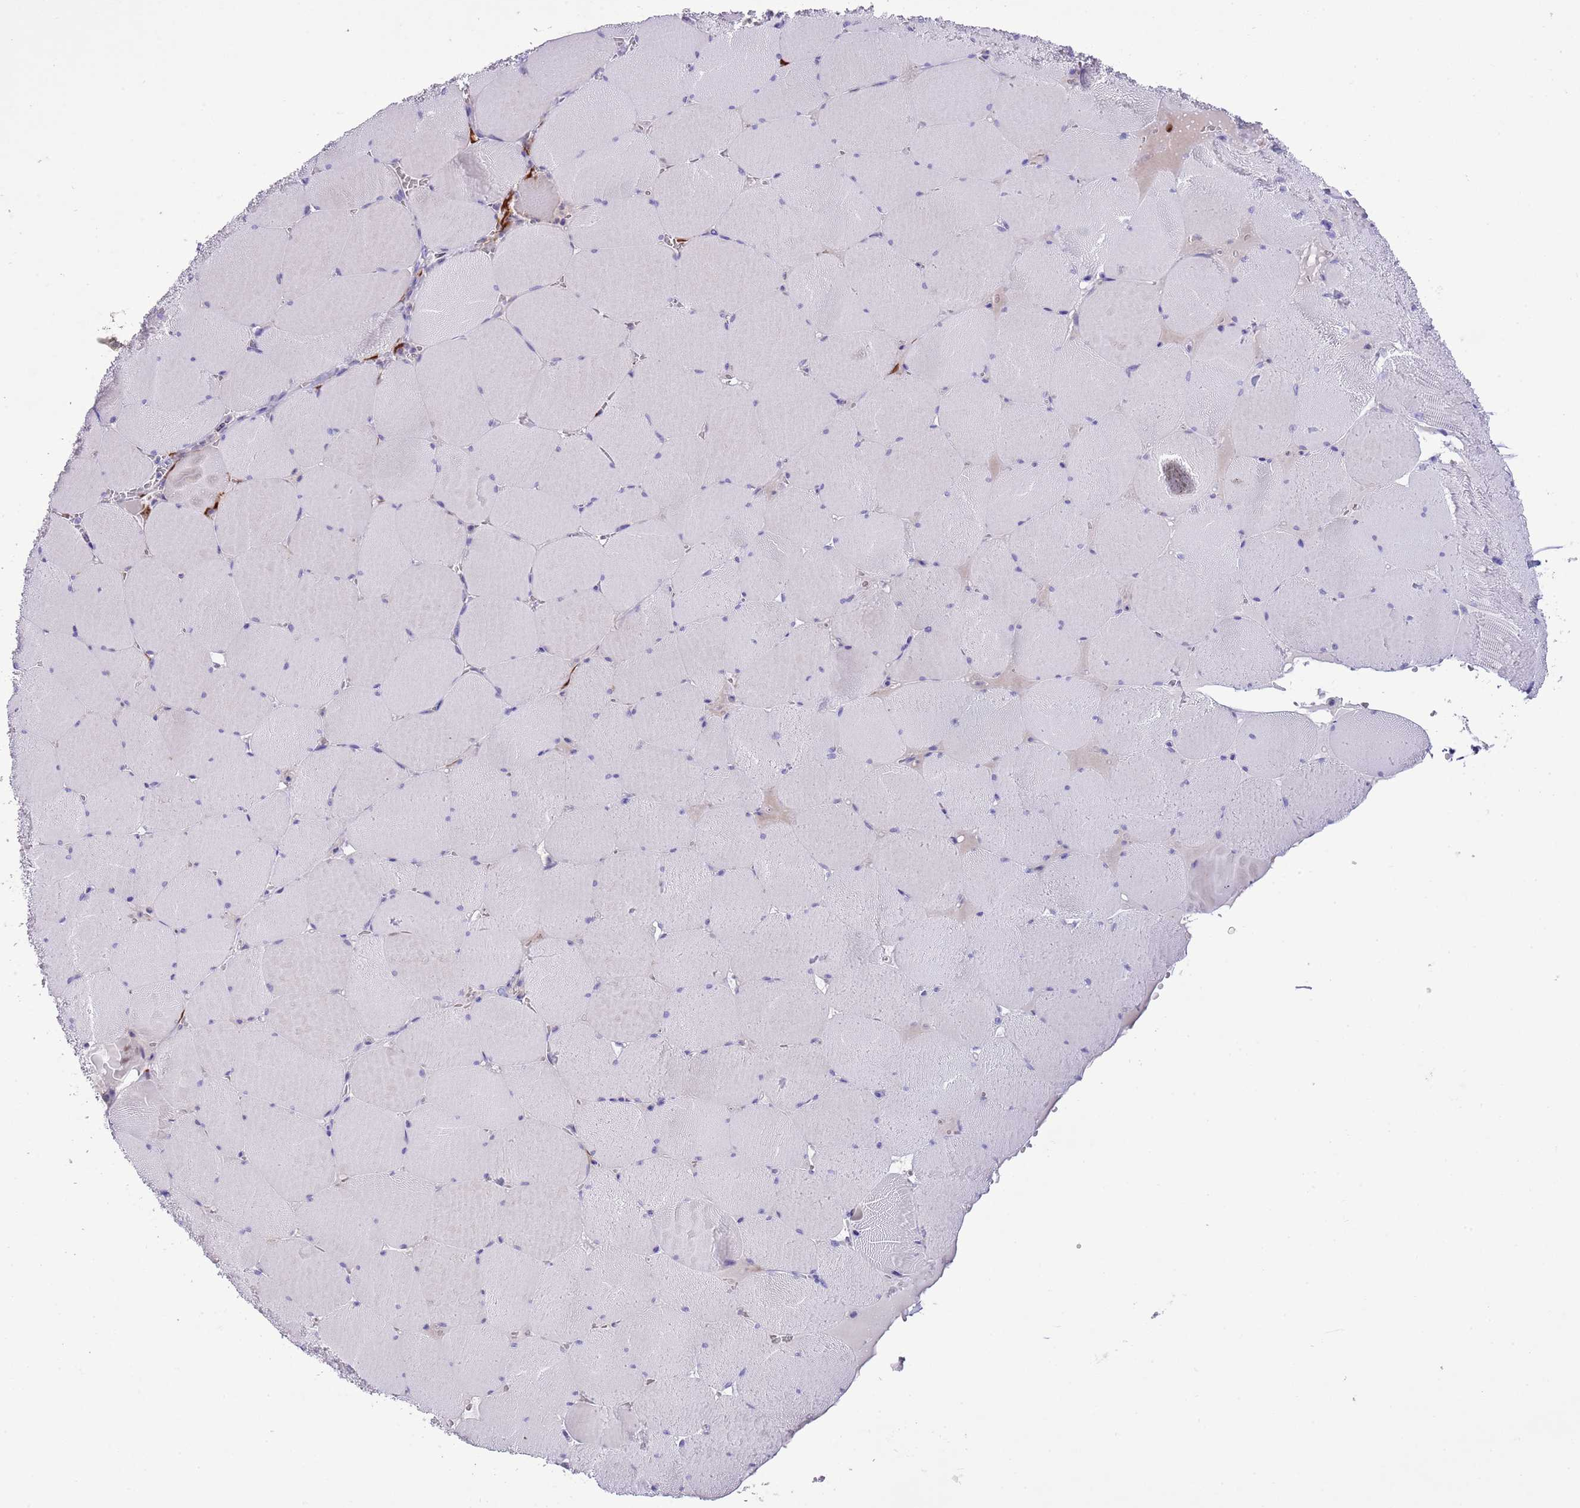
{"staining": {"intensity": "negative", "quantity": "none", "location": "none"}, "tissue": "skeletal muscle", "cell_type": "Myocytes", "image_type": "normal", "snomed": [{"axis": "morphology", "description": "Normal tissue, NOS"}, {"axis": "topography", "description": "Skeletal muscle"}, {"axis": "topography", "description": "Head-Neck"}], "caption": "The IHC photomicrograph has no significant staining in myocytes of skeletal muscle. The staining is performed using DAB brown chromogen with nuclei counter-stained in using hematoxylin.", "gene": "CLEC2A", "patient": {"sex": "male", "age": 66}}